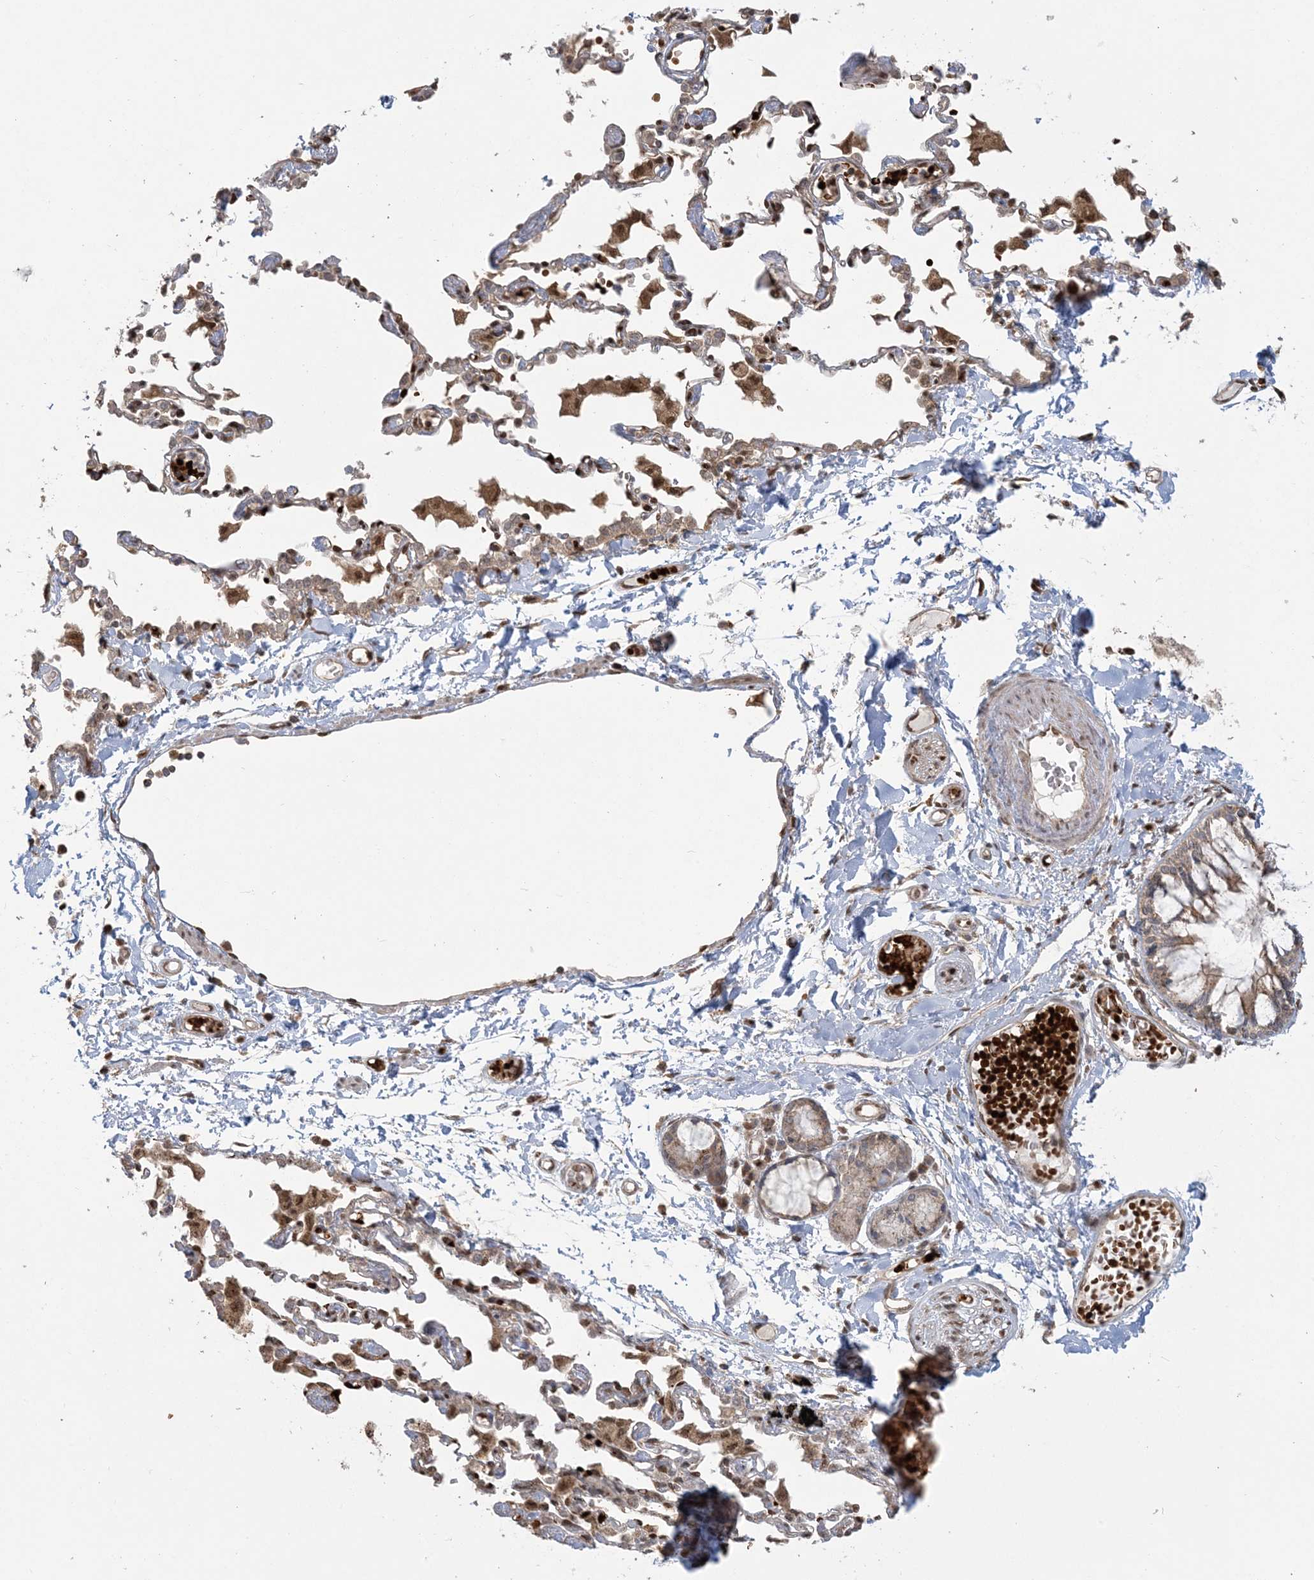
{"staining": {"intensity": "moderate", "quantity": ">75%", "location": "cytoplasmic/membranous"}, "tissue": "adipose tissue", "cell_type": "Adipocytes", "image_type": "normal", "snomed": [{"axis": "morphology", "description": "Normal tissue, NOS"}, {"axis": "topography", "description": "Cartilage tissue"}, {"axis": "topography", "description": "Bronchus"}, {"axis": "topography", "description": "Lung"}, {"axis": "topography", "description": "Peripheral nerve tissue"}], "caption": "Protein staining of normal adipose tissue shows moderate cytoplasmic/membranous staining in approximately >75% of adipocytes.", "gene": "ABCF3", "patient": {"sex": "female", "age": 49}}